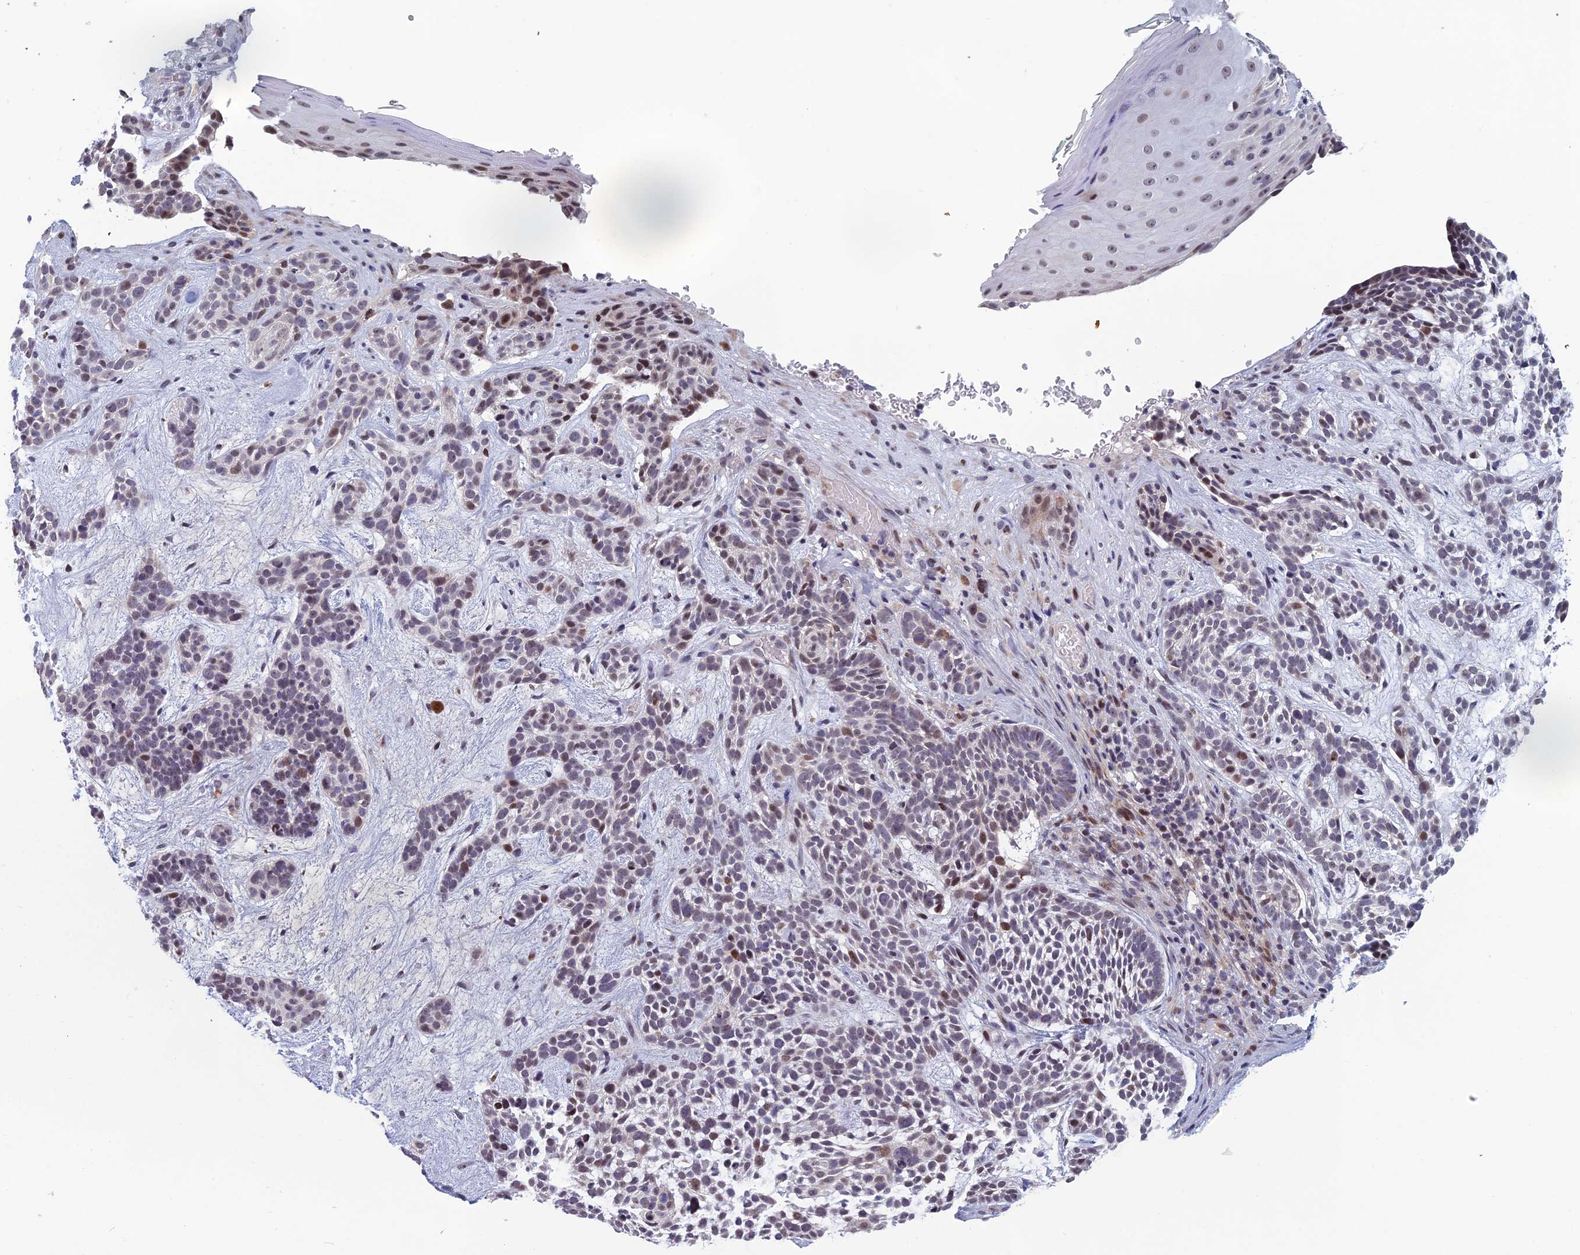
{"staining": {"intensity": "weak", "quantity": "<25%", "location": "nuclear"}, "tissue": "skin cancer", "cell_type": "Tumor cells", "image_type": "cancer", "snomed": [{"axis": "morphology", "description": "Basal cell carcinoma"}, {"axis": "topography", "description": "Skin"}], "caption": "IHC micrograph of skin basal cell carcinoma stained for a protein (brown), which demonstrates no staining in tumor cells.", "gene": "RGS17", "patient": {"sex": "male", "age": 71}}